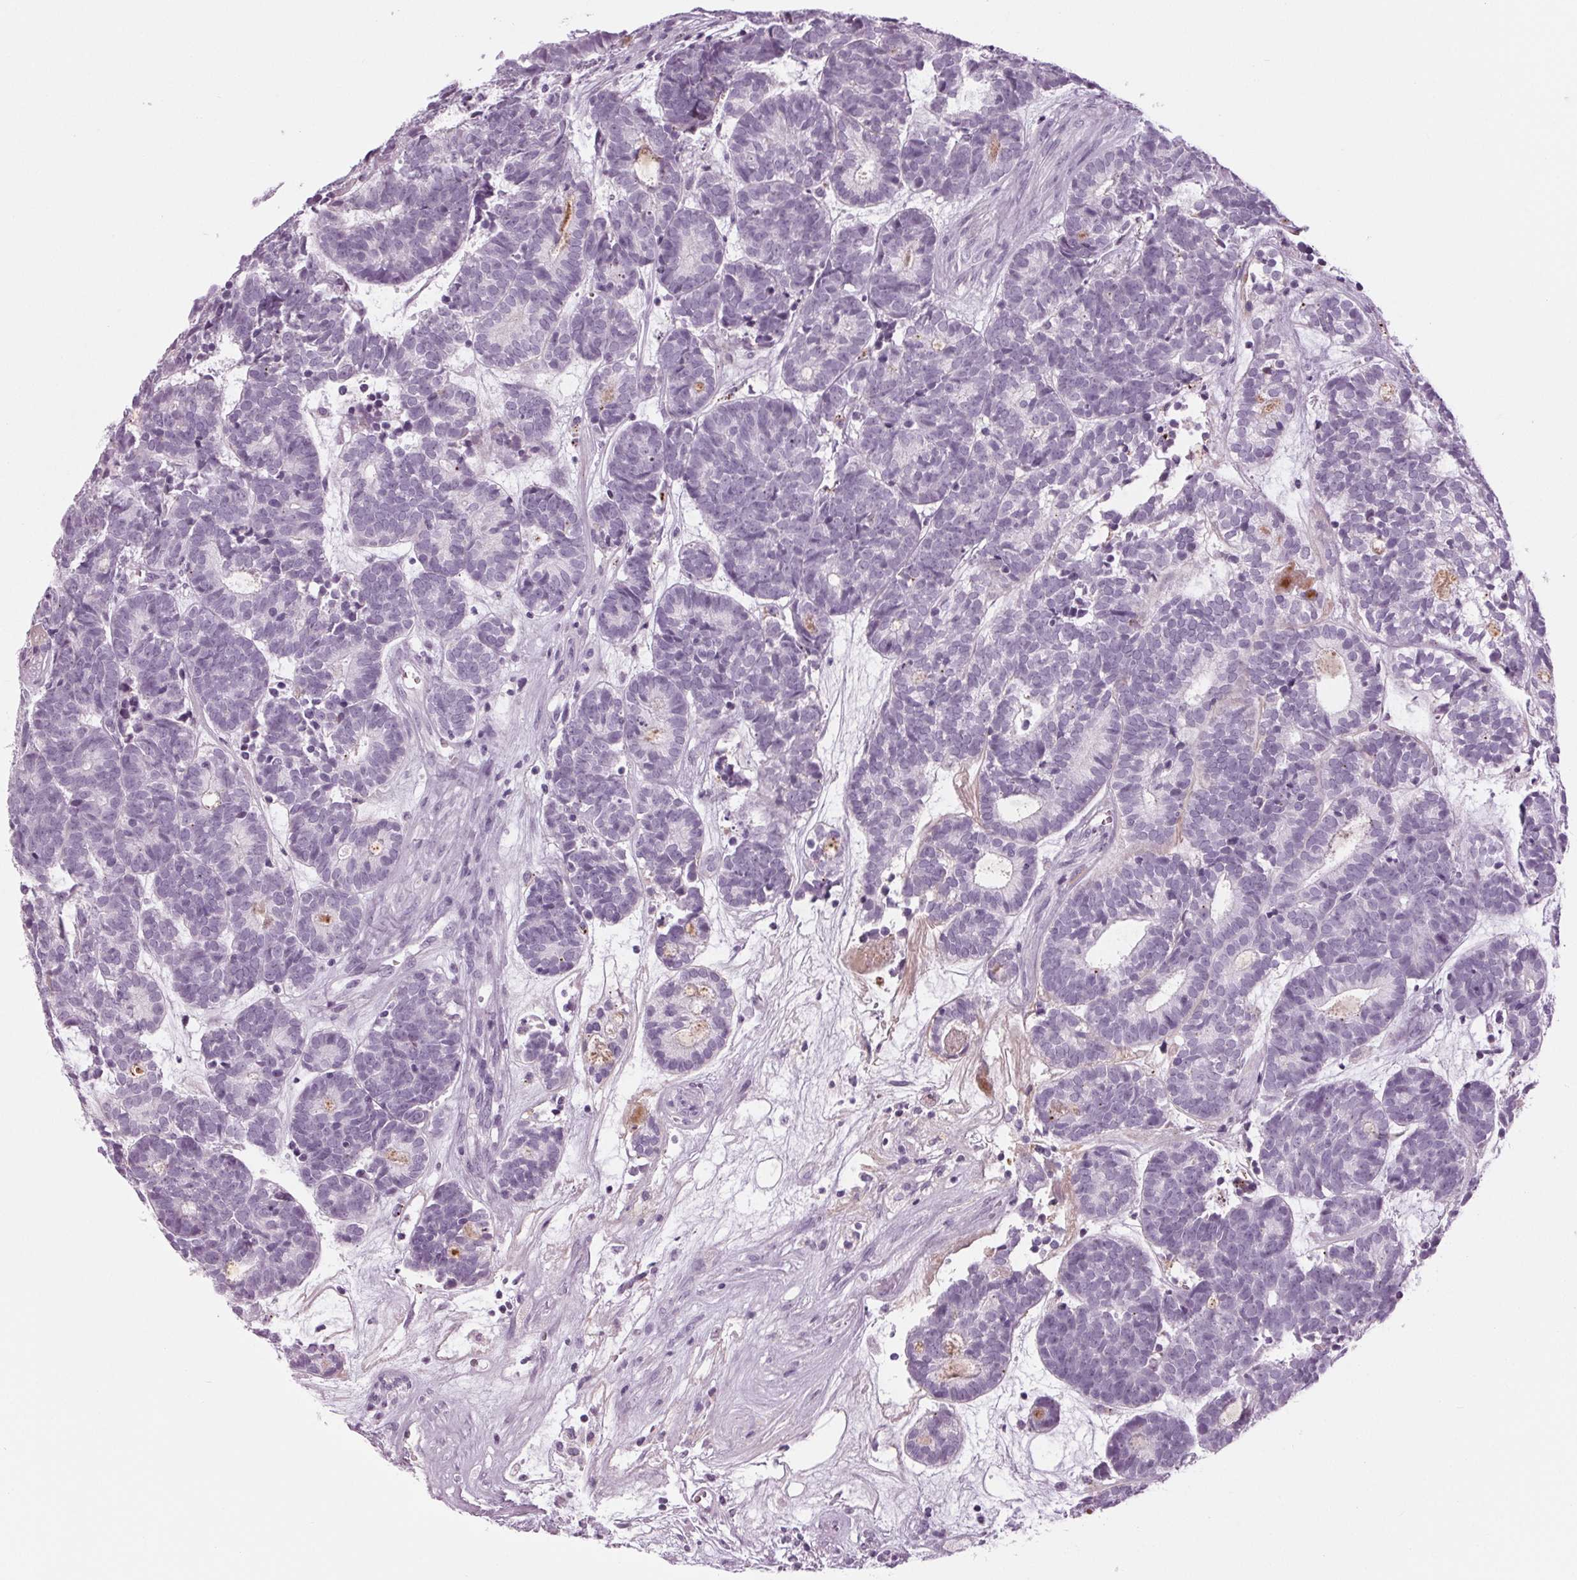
{"staining": {"intensity": "negative", "quantity": "none", "location": "none"}, "tissue": "head and neck cancer", "cell_type": "Tumor cells", "image_type": "cancer", "snomed": [{"axis": "morphology", "description": "Adenocarcinoma, NOS"}, {"axis": "topography", "description": "Head-Neck"}], "caption": "Head and neck adenocarcinoma was stained to show a protein in brown. There is no significant staining in tumor cells. The staining was performed using DAB to visualize the protein expression in brown, while the nuclei were stained in blue with hematoxylin (Magnification: 20x).", "gene": "CYP3A43", "patient": {"sex": "female", "age": 81}}